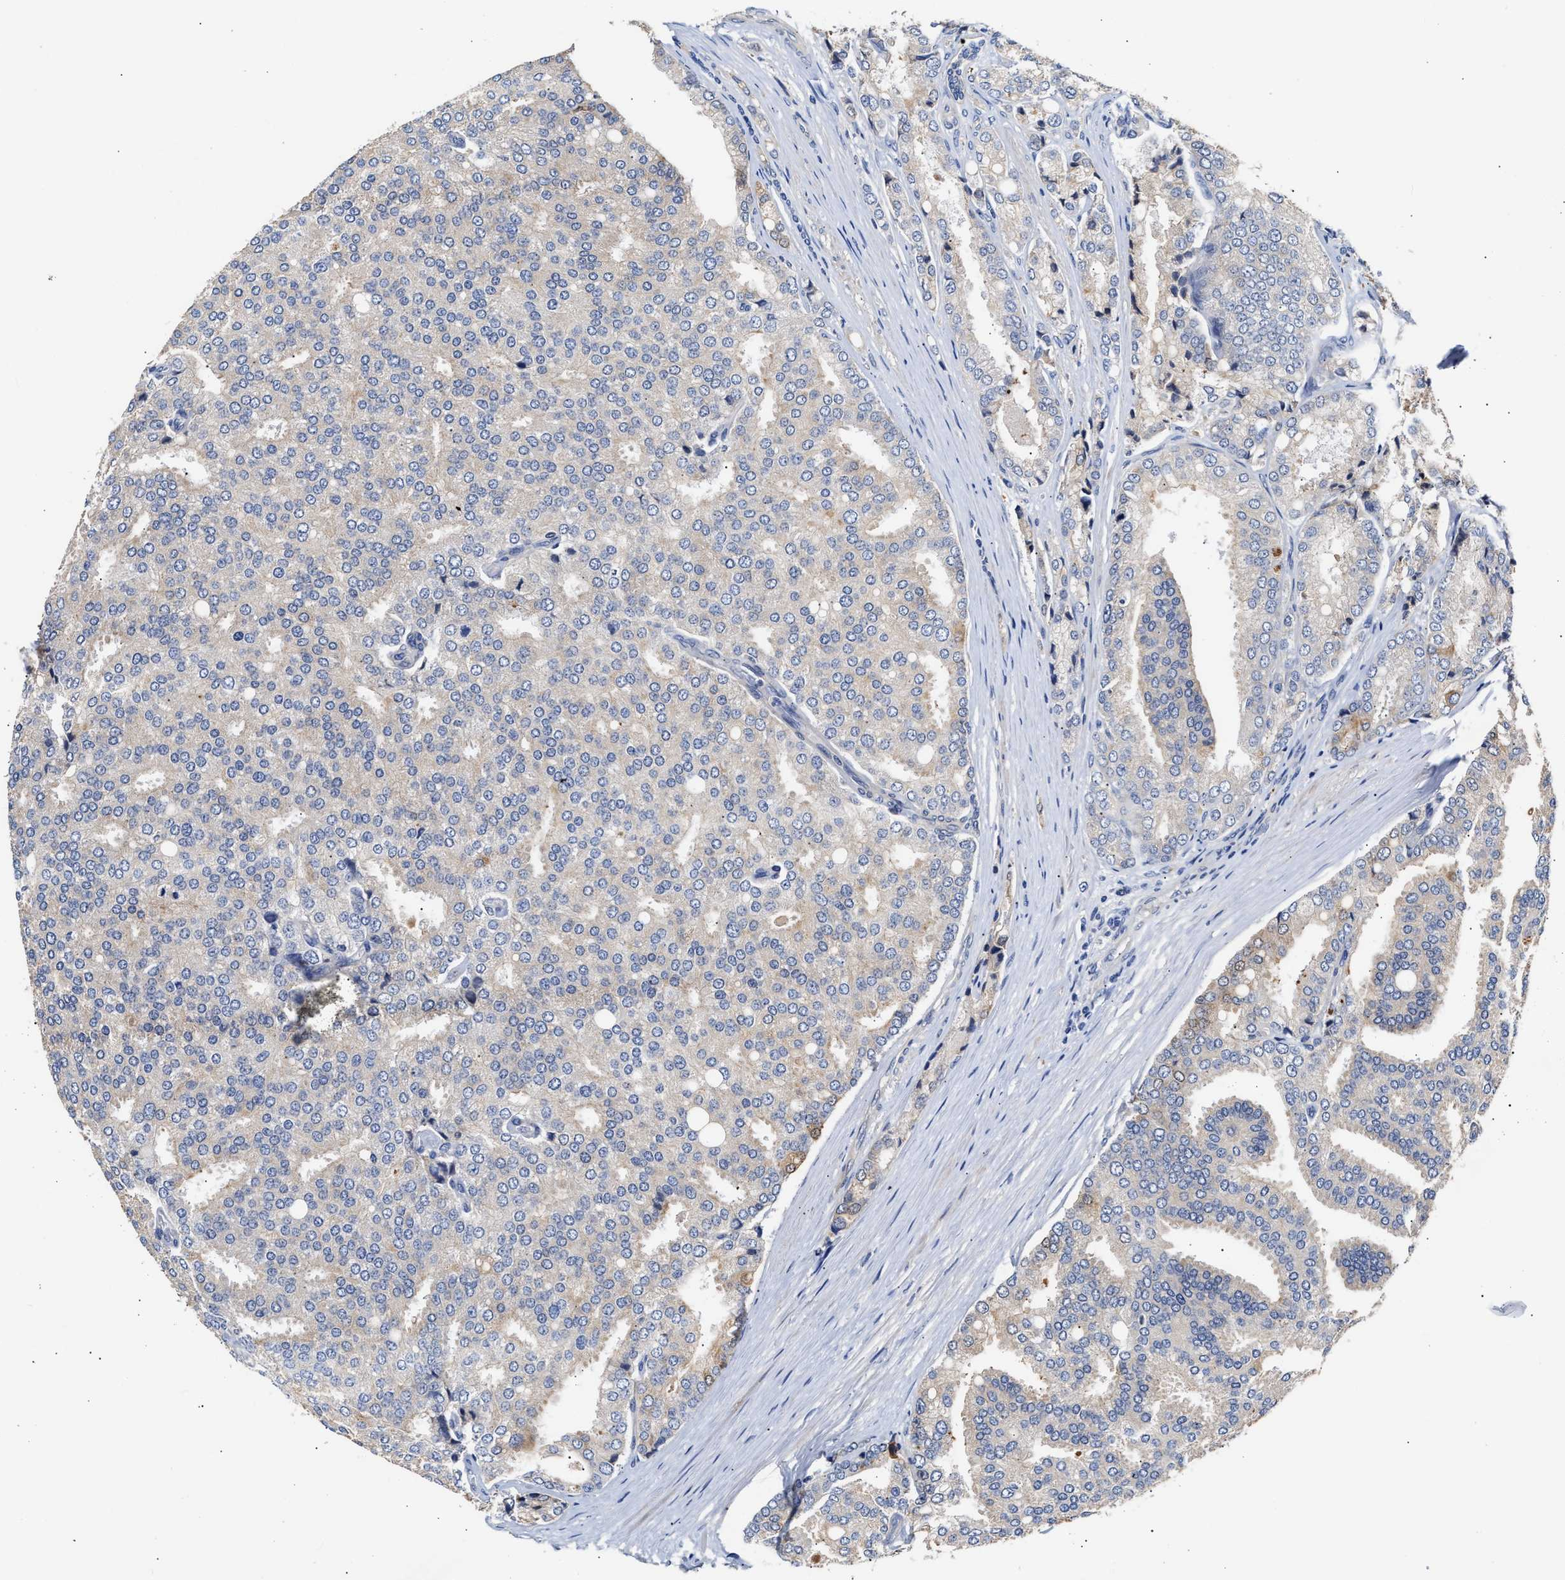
{"staining": {"intensity": "negative", "quantity": "none", "location": "none"}, "tissue": "prostate cancer", "cell_type": "Tumor cells", "image_type": "cancer", "snomed": [{"axis": "morphology", "description": "Adenocarcinoma, High grade"}, {"axis": "topography", "description": "Prostate"}], "caption": "Tumor cells show no significant protein expression in prostate adenocarcinoma (high-grade).", "gene": "CCDC146", "patient": {"sex": "male", "age": 50}}